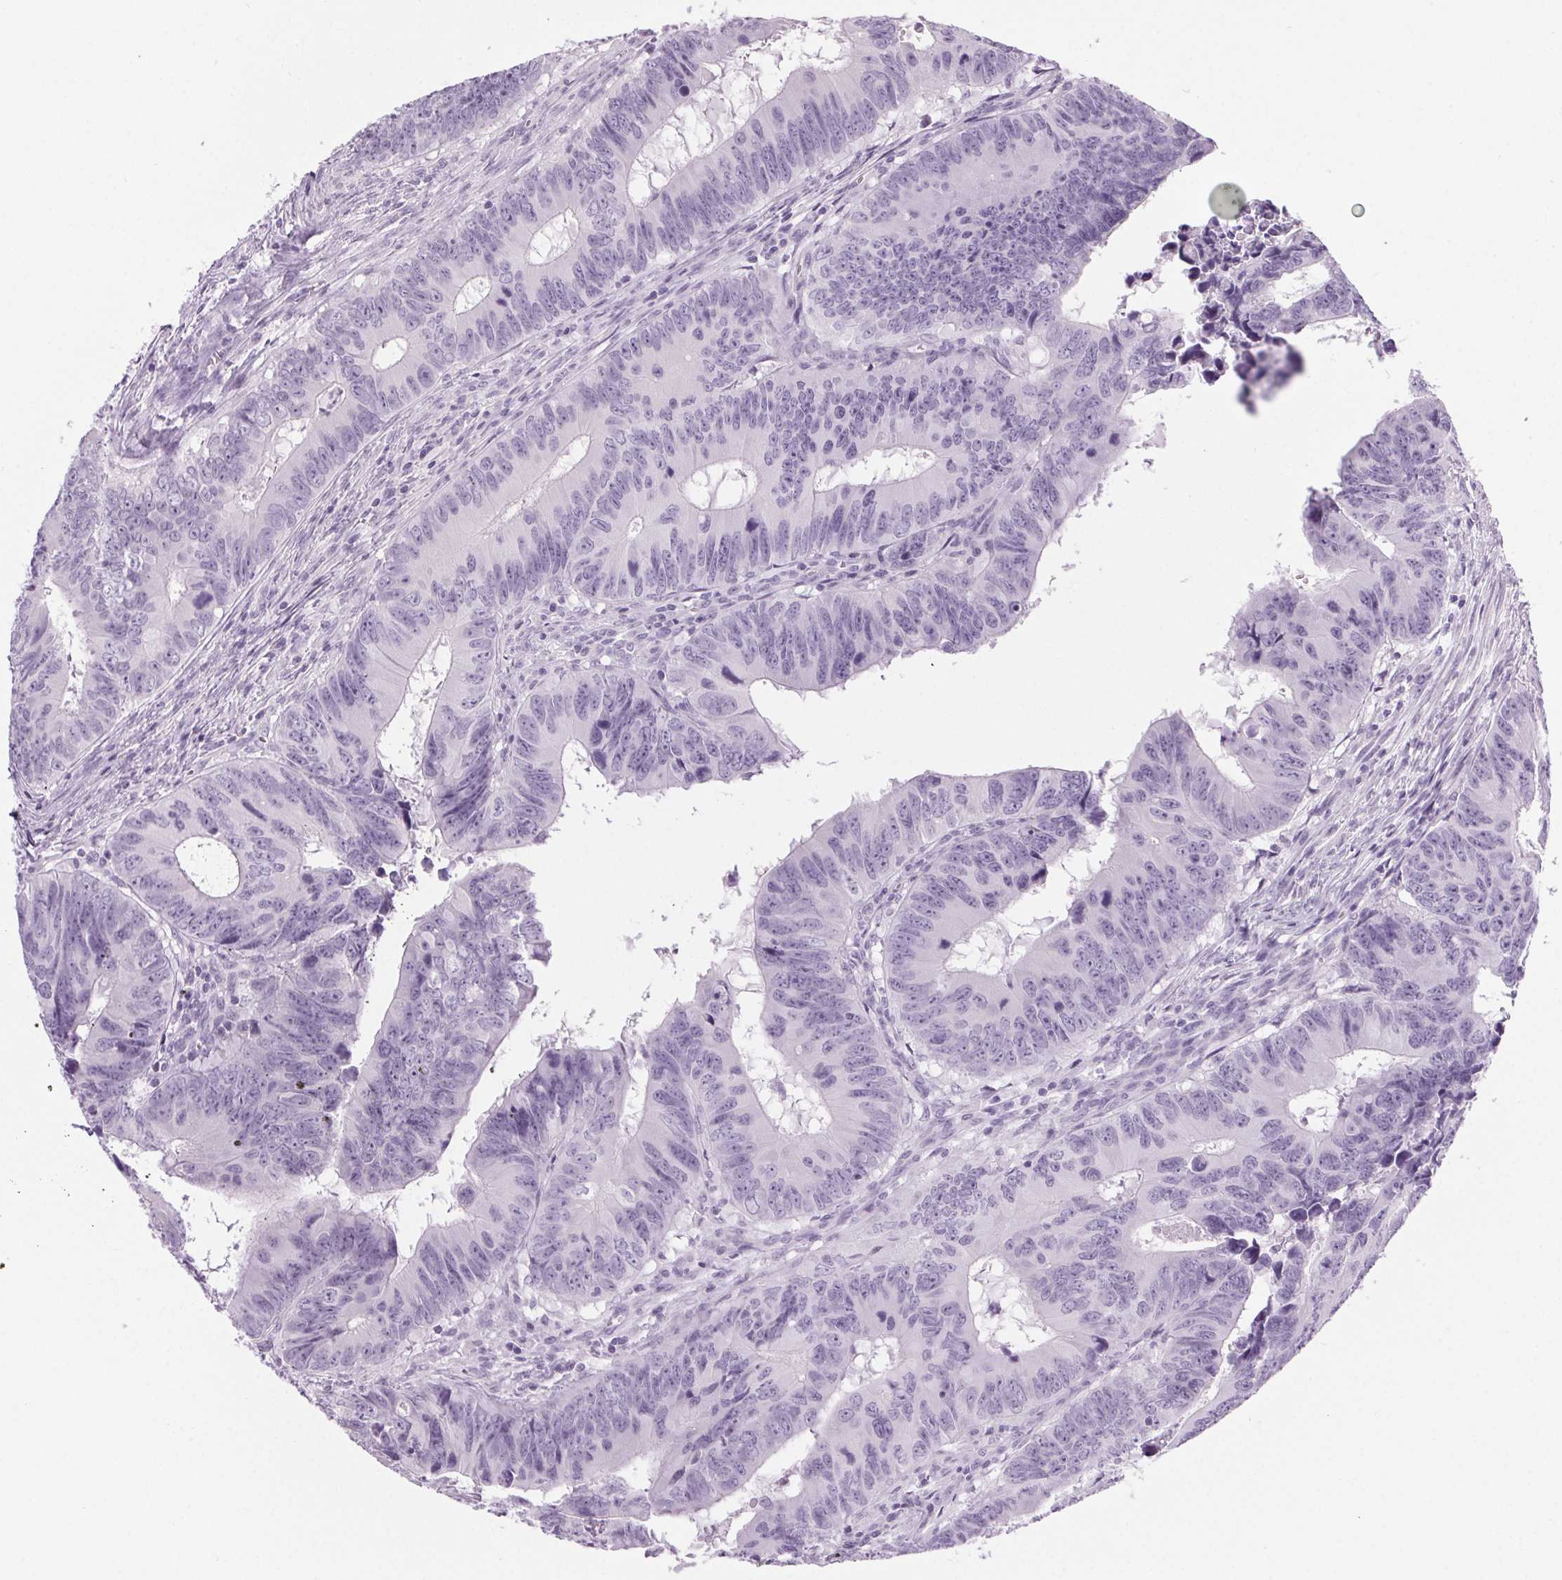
{"staining": {"intensity": "negative", "quantity": "none", "location": "none"}, "tissue": "colorectal cancer", "cell_type": "Tumor cells", "image_type": "cancer", "snomed": [{"axis": "morphology", "description": "Adenocarcinoma, NOS"}, {"axis": "topography", "description": "Colon"}], "caption": "Micrograph shows no protein expression in tumor cells of colorectal cancer (adenocarcinoma) tissue.", "gene": "LRP2", "patient": {"sex": "female", "age": 82}}